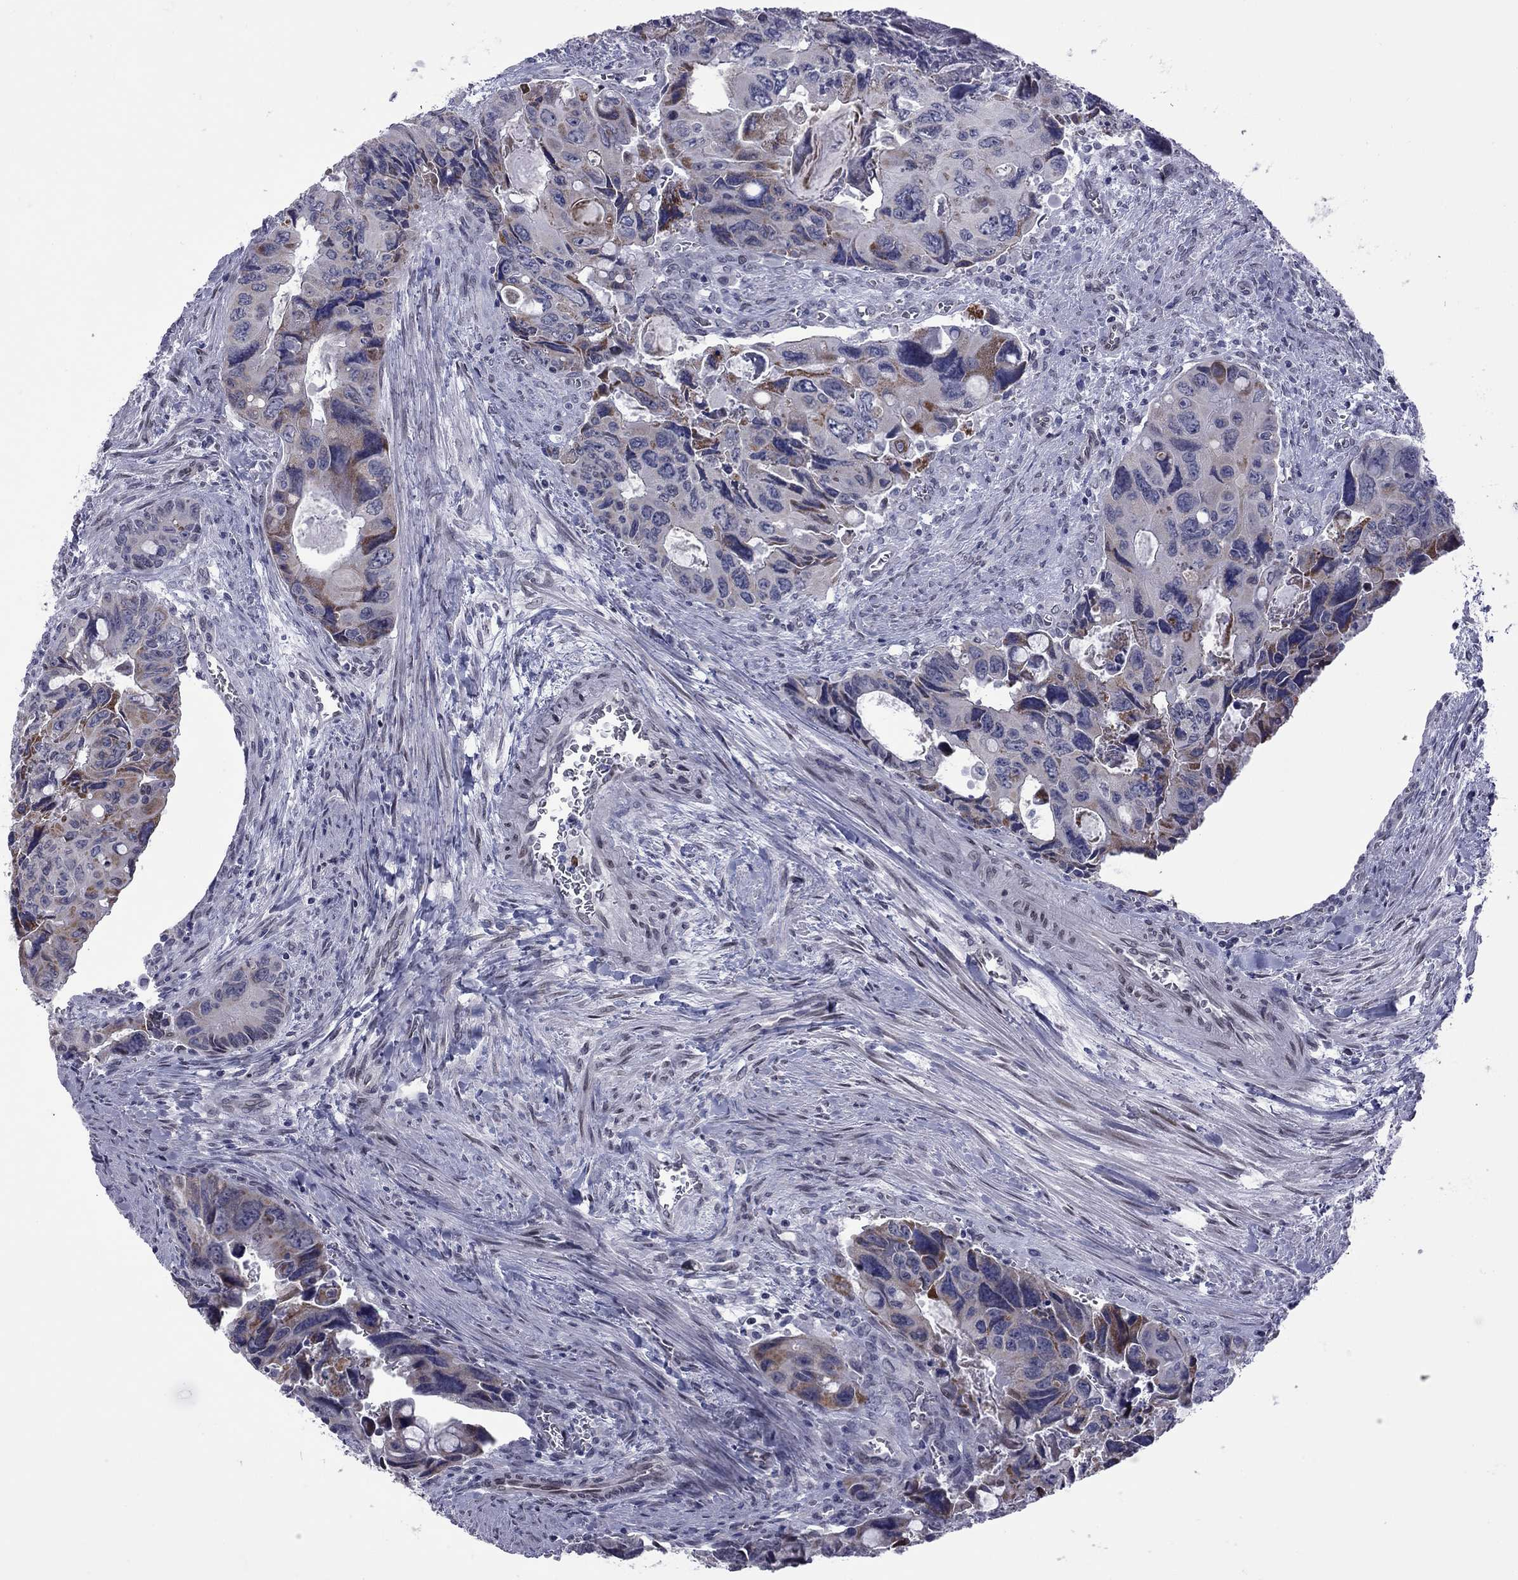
{"staining": {"intensity": "moderate", "quantity": "<25%", "location": "cytoplasmic/membranous"}, "tissue": "colorectal cancer", "cell_type": "Tumor cells", "image_type": "cancer", "snomed": [{"axis": "morphology", "description": "Adenocarcinoma, NOS"}, {"axis": "topography", "description": "Rectum"}], "caption": "Immunohistochemistry image of neoplastic tissue: colorectal cancer stained using immunohistochemistry (IHC) reveals low levels of moderate protein expression localized specifically in the cytoplasmic/membranous of tumor cells, appearing as a cytoplasmic/membranous brown color.", "gene": "CLTCL1", "patient": {"sex": "male", "age": 62}}